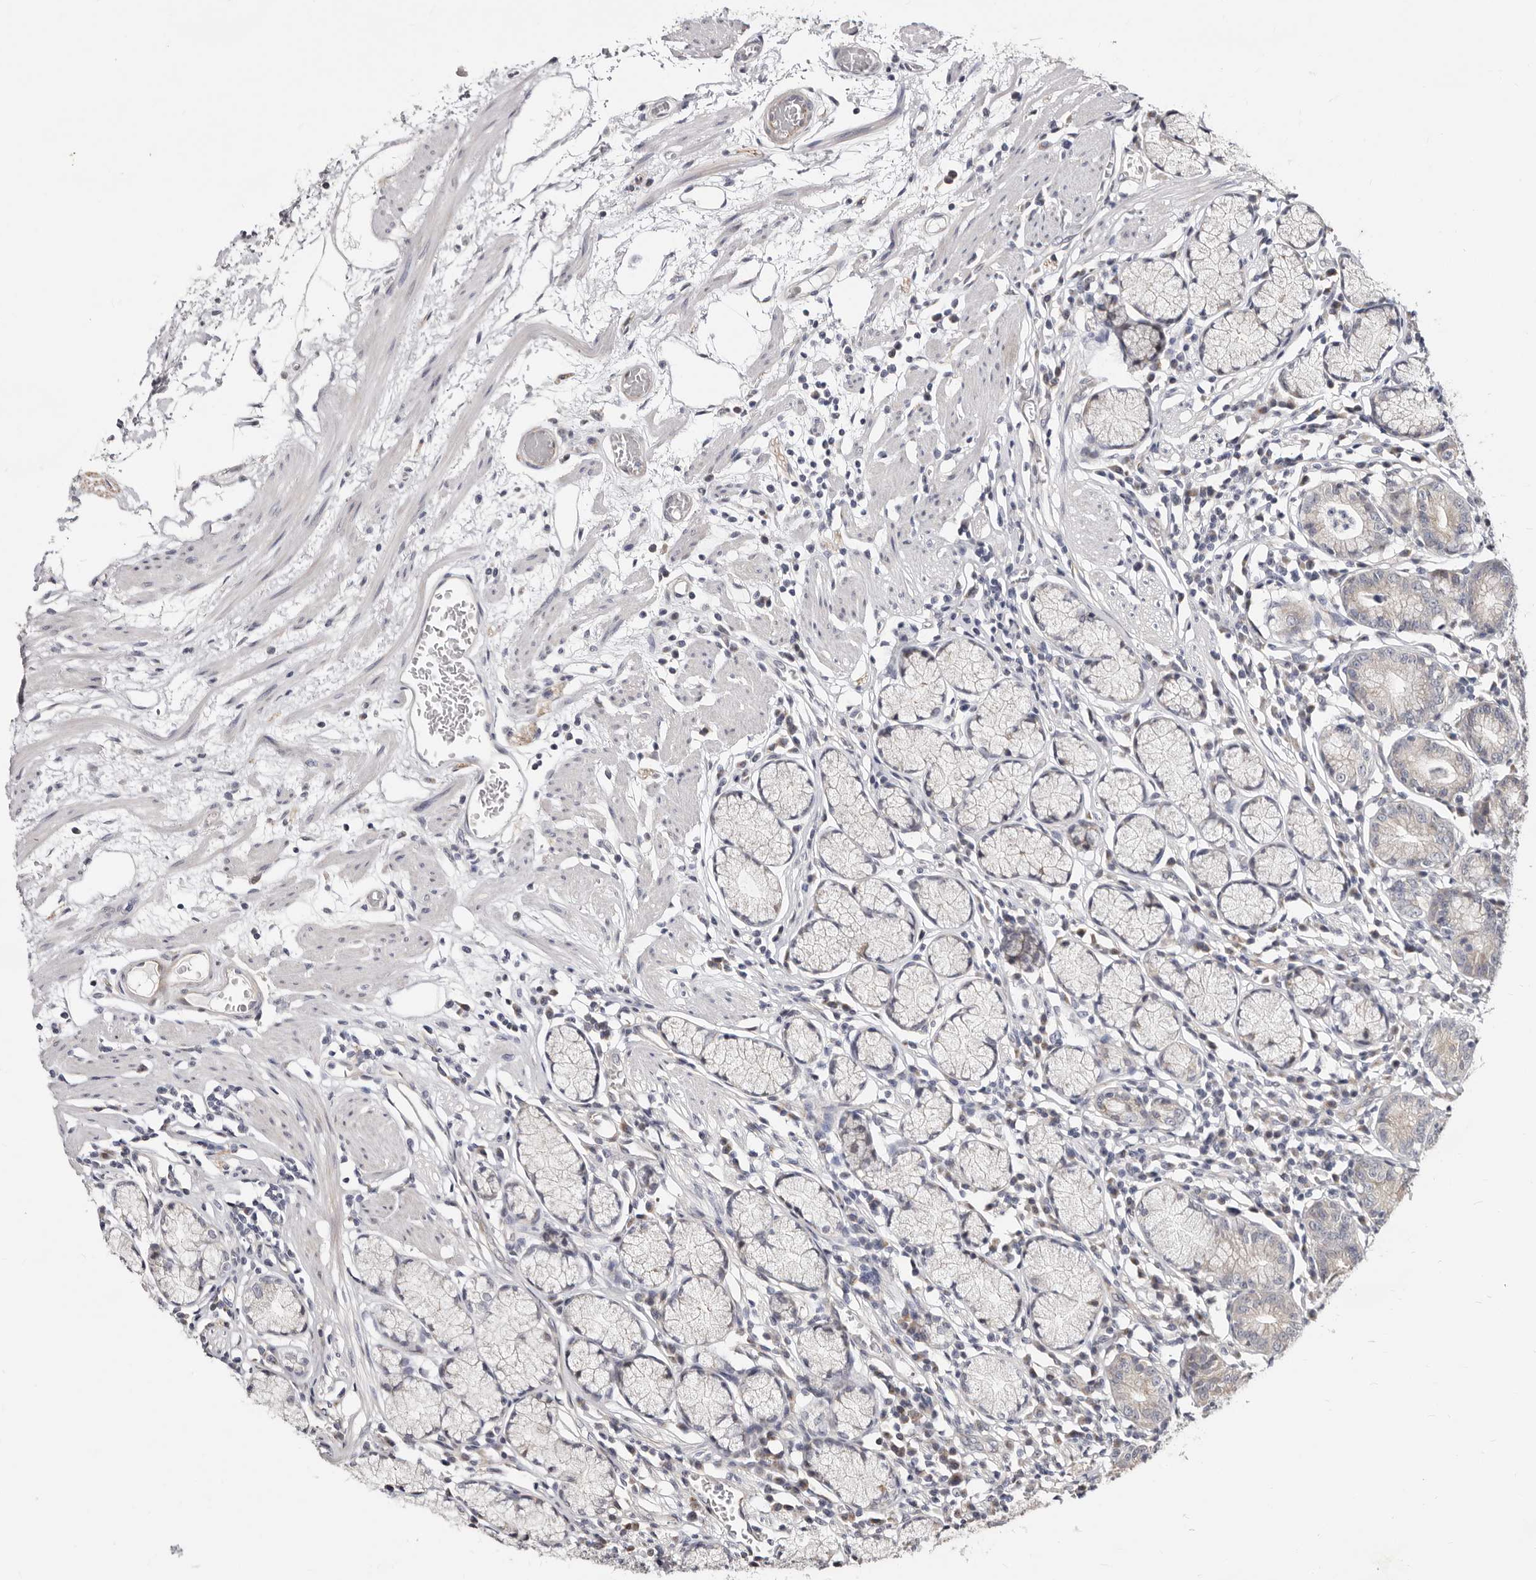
{"staining": {"intensity": "weak", "quantity": "<25%", "location": "cytoplasmic/membranous"}, "tissue": "stomach", "cell_type": "Glandular cells", "image_type": "normal", "snomed": [{"axis": "morphology", "description": "Normal tissue, NOS"}, {"axis": "topography", "description": "Stomach"}], "caption": "Immunohistochemistry photomicrograph of unremarkable stomach: human stomach stained with DAB shows no significant protein staining in glandular cells.", "gene": "KLHL4", "patient": {"sex": "male", "age": 55}}